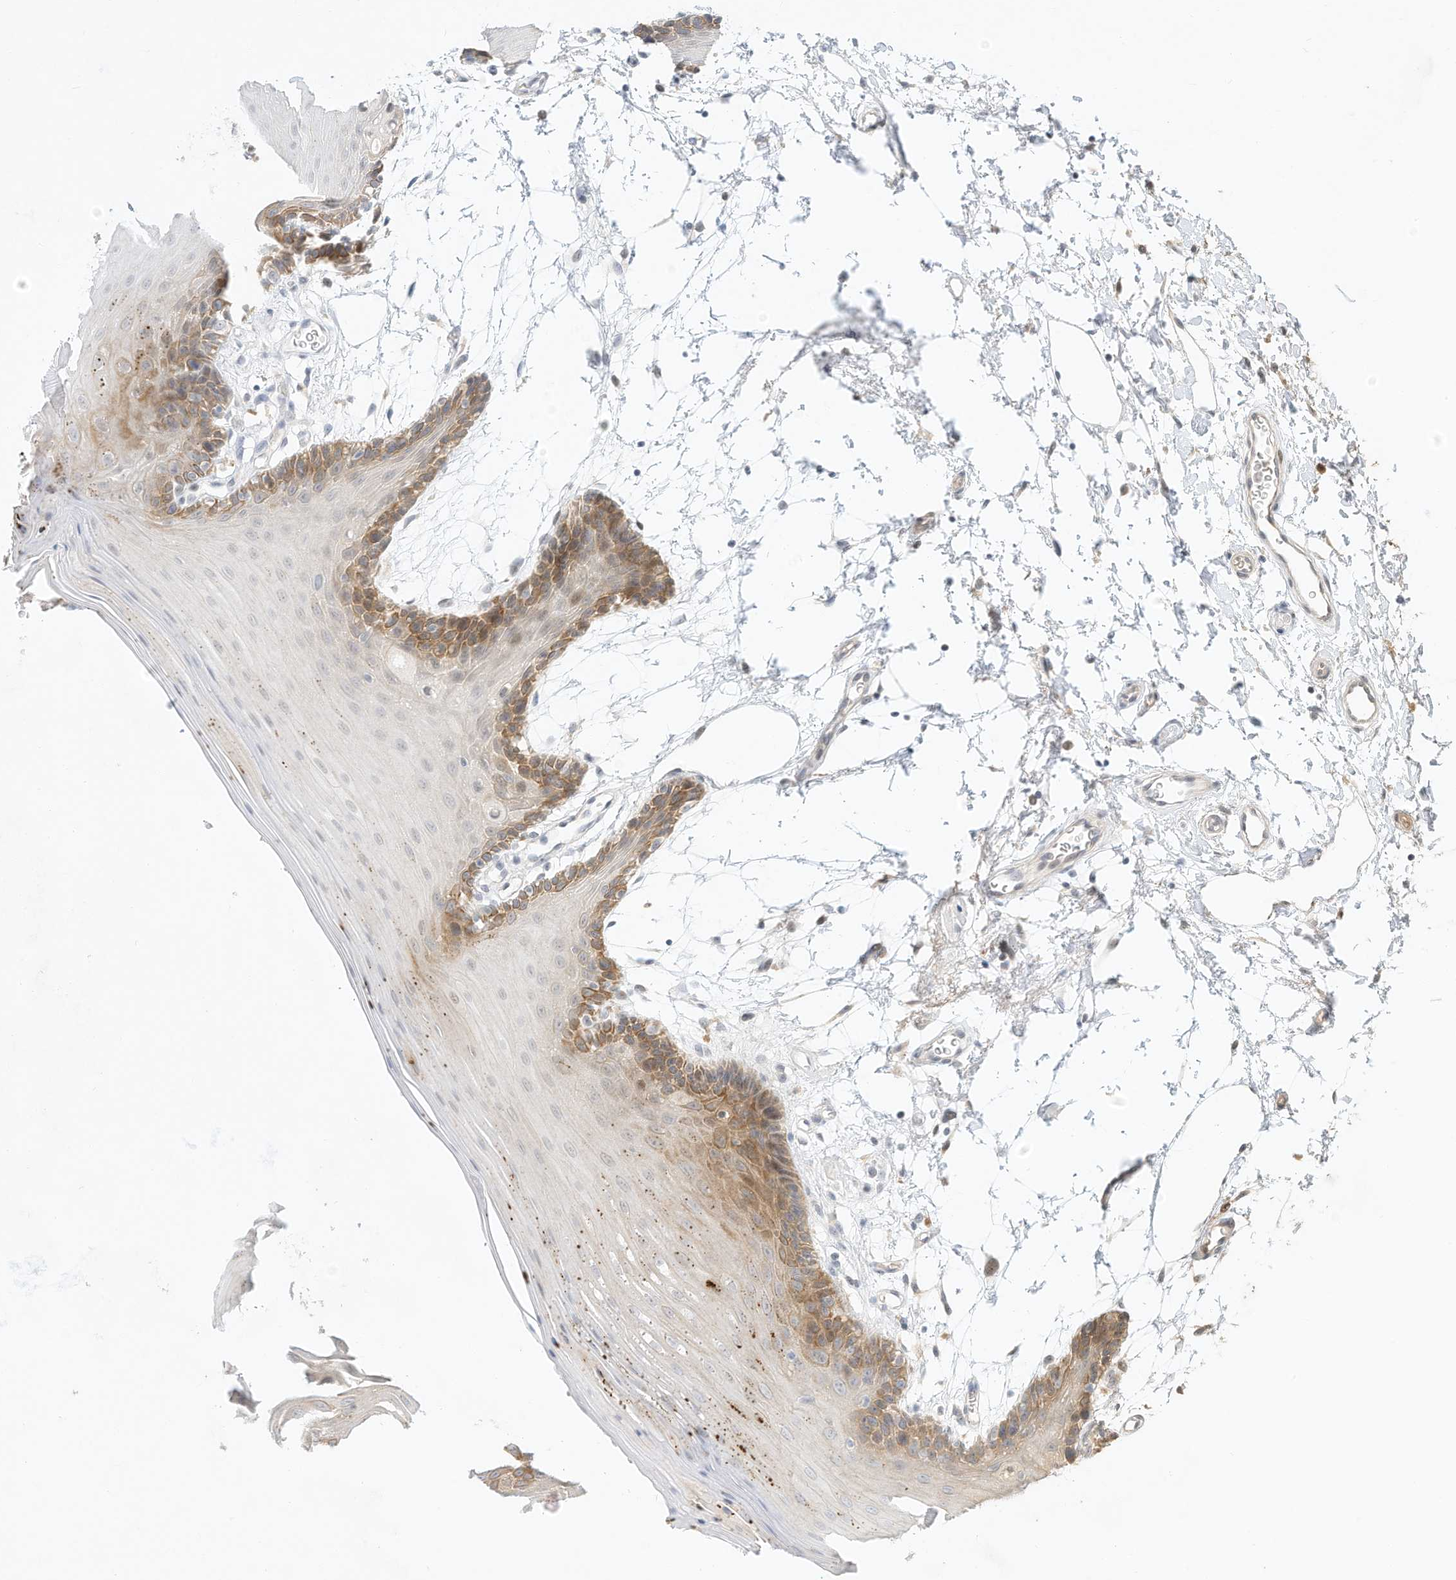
{"staining": {"intensity": "moderate", "quantity": "25%-75%", "location": "cytoplasmic/membranous"}, "tissue": "oral mucosa", "cell_type": "Squamous epithelial cells", "image_type": "normal", "snomed": [{"axis": "morphology", "description": "Normal tissue, NOS"}, {"axis": "topography", "description": "Skeletal muscle"}, {"axis": "topography", "description": "Oral tissue"}, {"axis": "topography", "description": "Salivary gland"}, {"axis": "topography", "description": "Peripheral nerve tissue"}], "caption": "Protein expression analysis of unremarkable oral mucosa shows moderate cytoplasmic/membranous positivity in approximately 25%-75% of squamous epithelial cells.", "gene": "PAK6", "patient": {"sex": "male", "age": 54}}